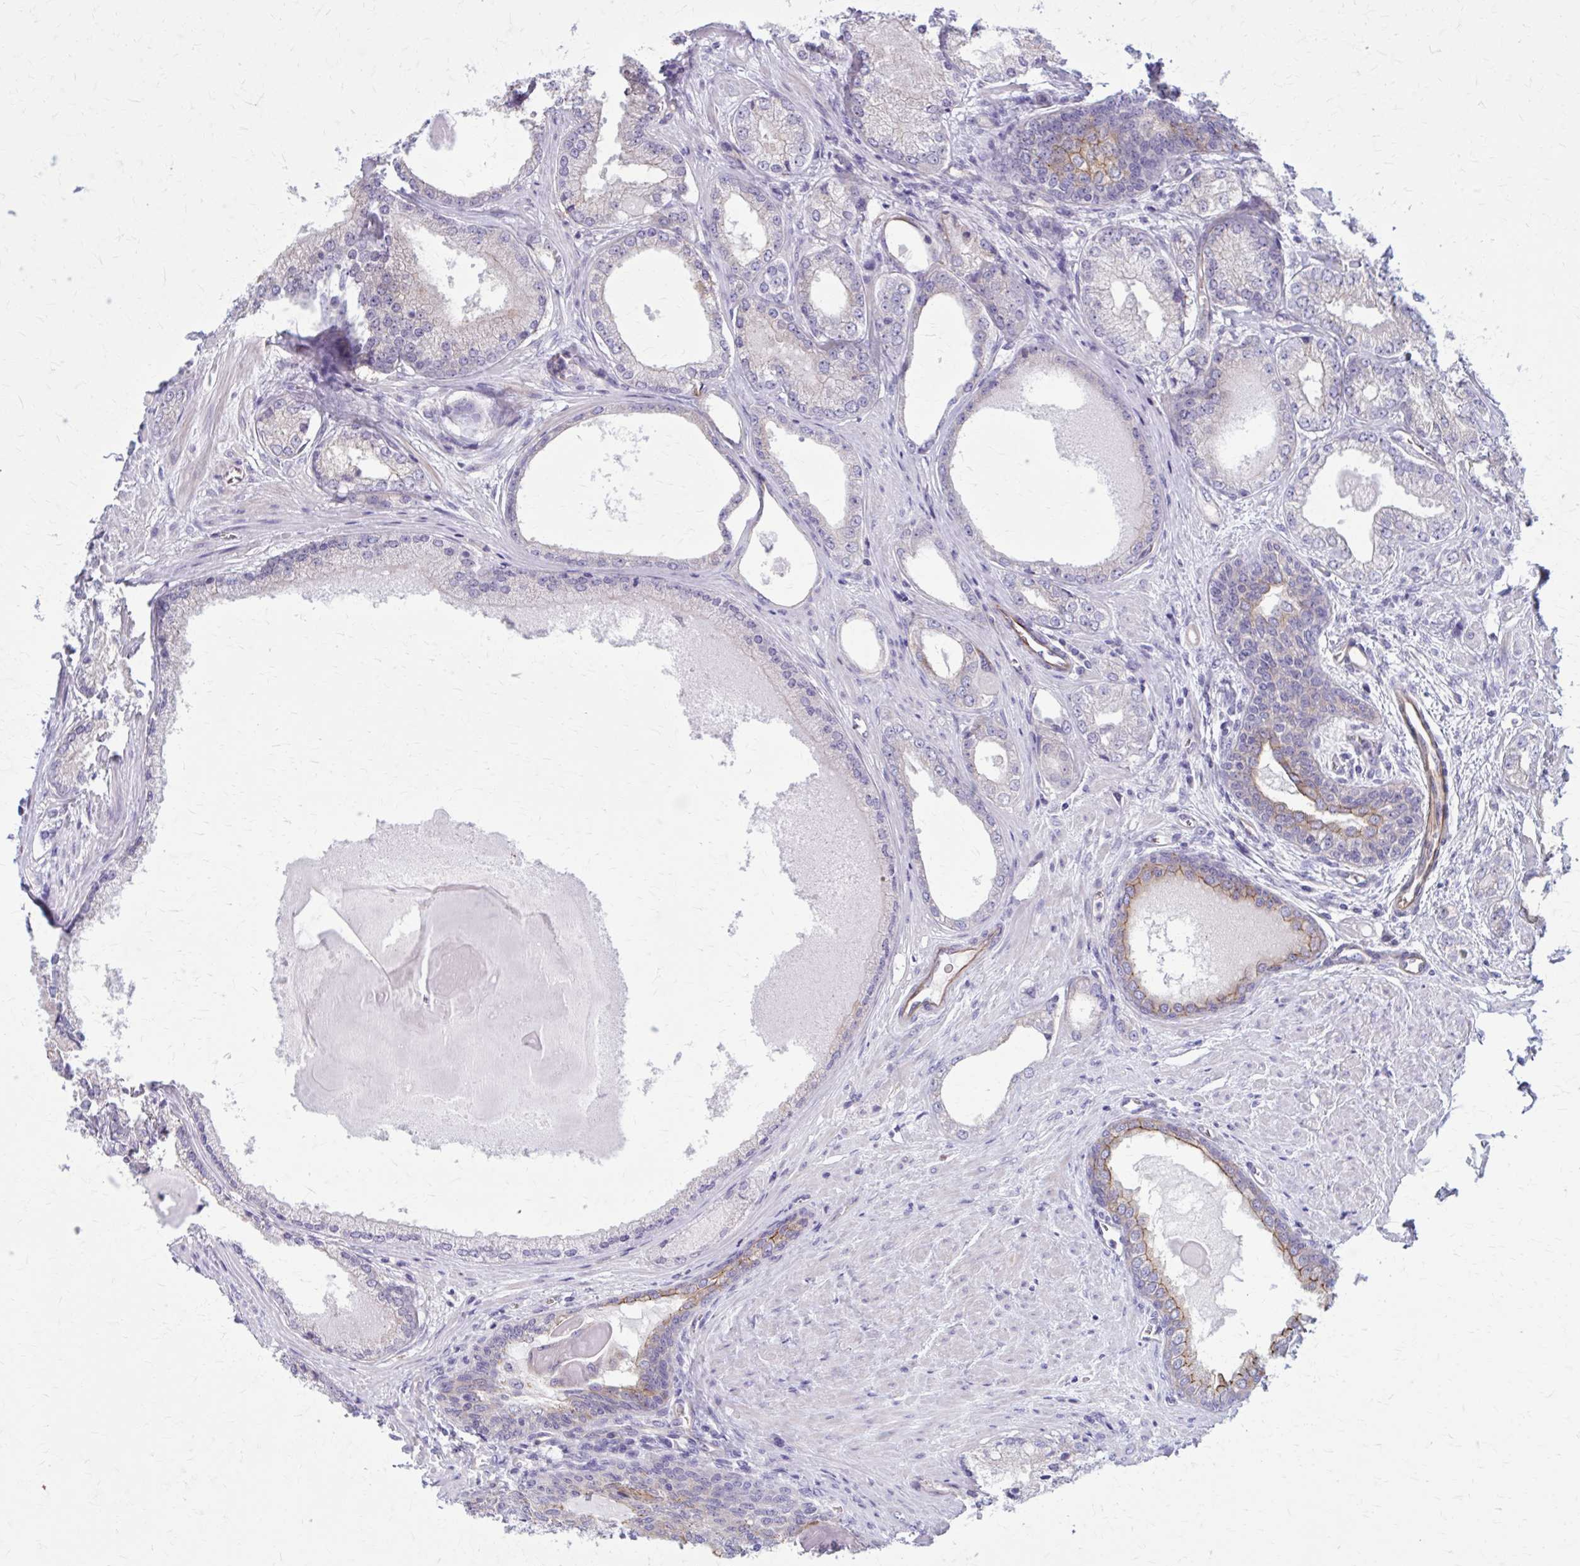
{"staining": {"intensity": "negative", "quantity": "none", "location": "none"}, "tissue": "prostate cancer", "cell_type": "Tumor cells", "image_type": "cancer", "snomed": [{"axis": "morphology", "description": "Adenocarcinoma, NOS"}, {"axis": "morphology", "description": "Adenocarcinoma, Low grade"}, {"axis": "topography", "description": "Prostate"}], "caption": "There is no significant staining in tumor cells of prostate cancer (low-grade adenocarcinoma).", "gene": "ZDHHC7", "patient": {"sex": "male", "age": 68}}